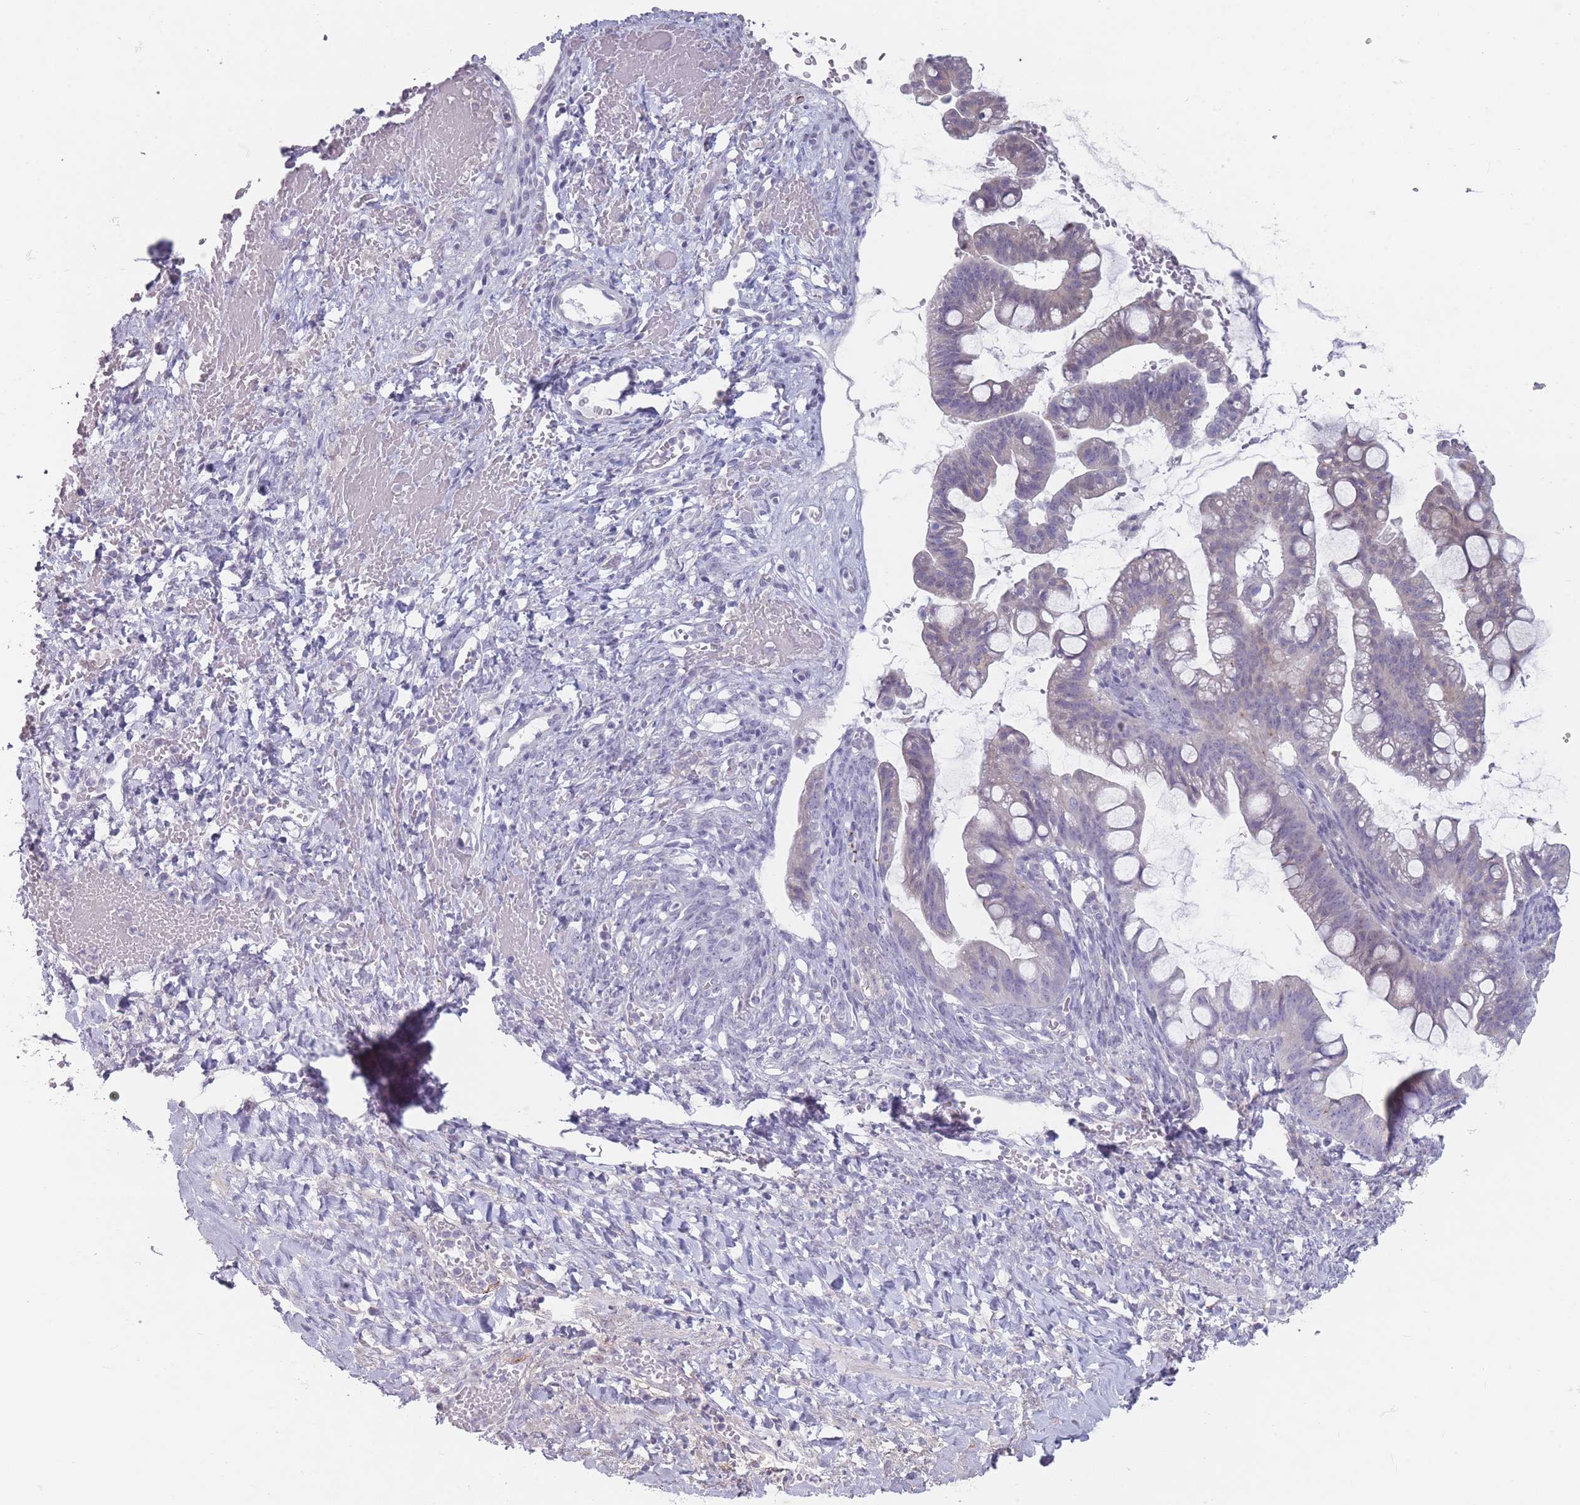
{"staining": {"intensity": "negative", "quantity": "none", "location": "none"}, "tissue": "ovarian cancer", "cell_type": "Tumor cells", "image_type": "cancer", "snomed": [{"axis": "morphology", "description": "Cystadenocarcinoma, mucinous, NOS"}, {"axis": "topography", "description": "Ovary"}], "caption": "High power microscopy photomicrograph of an immunohistochemistry (IHC) photomicrograph of ovarian cancer (mucinous cystadenocarcinoma), revealing no significant expression in tumor cells.", "gene": "PAIP2B", "patient": {"sex": "female", "age": 73}}